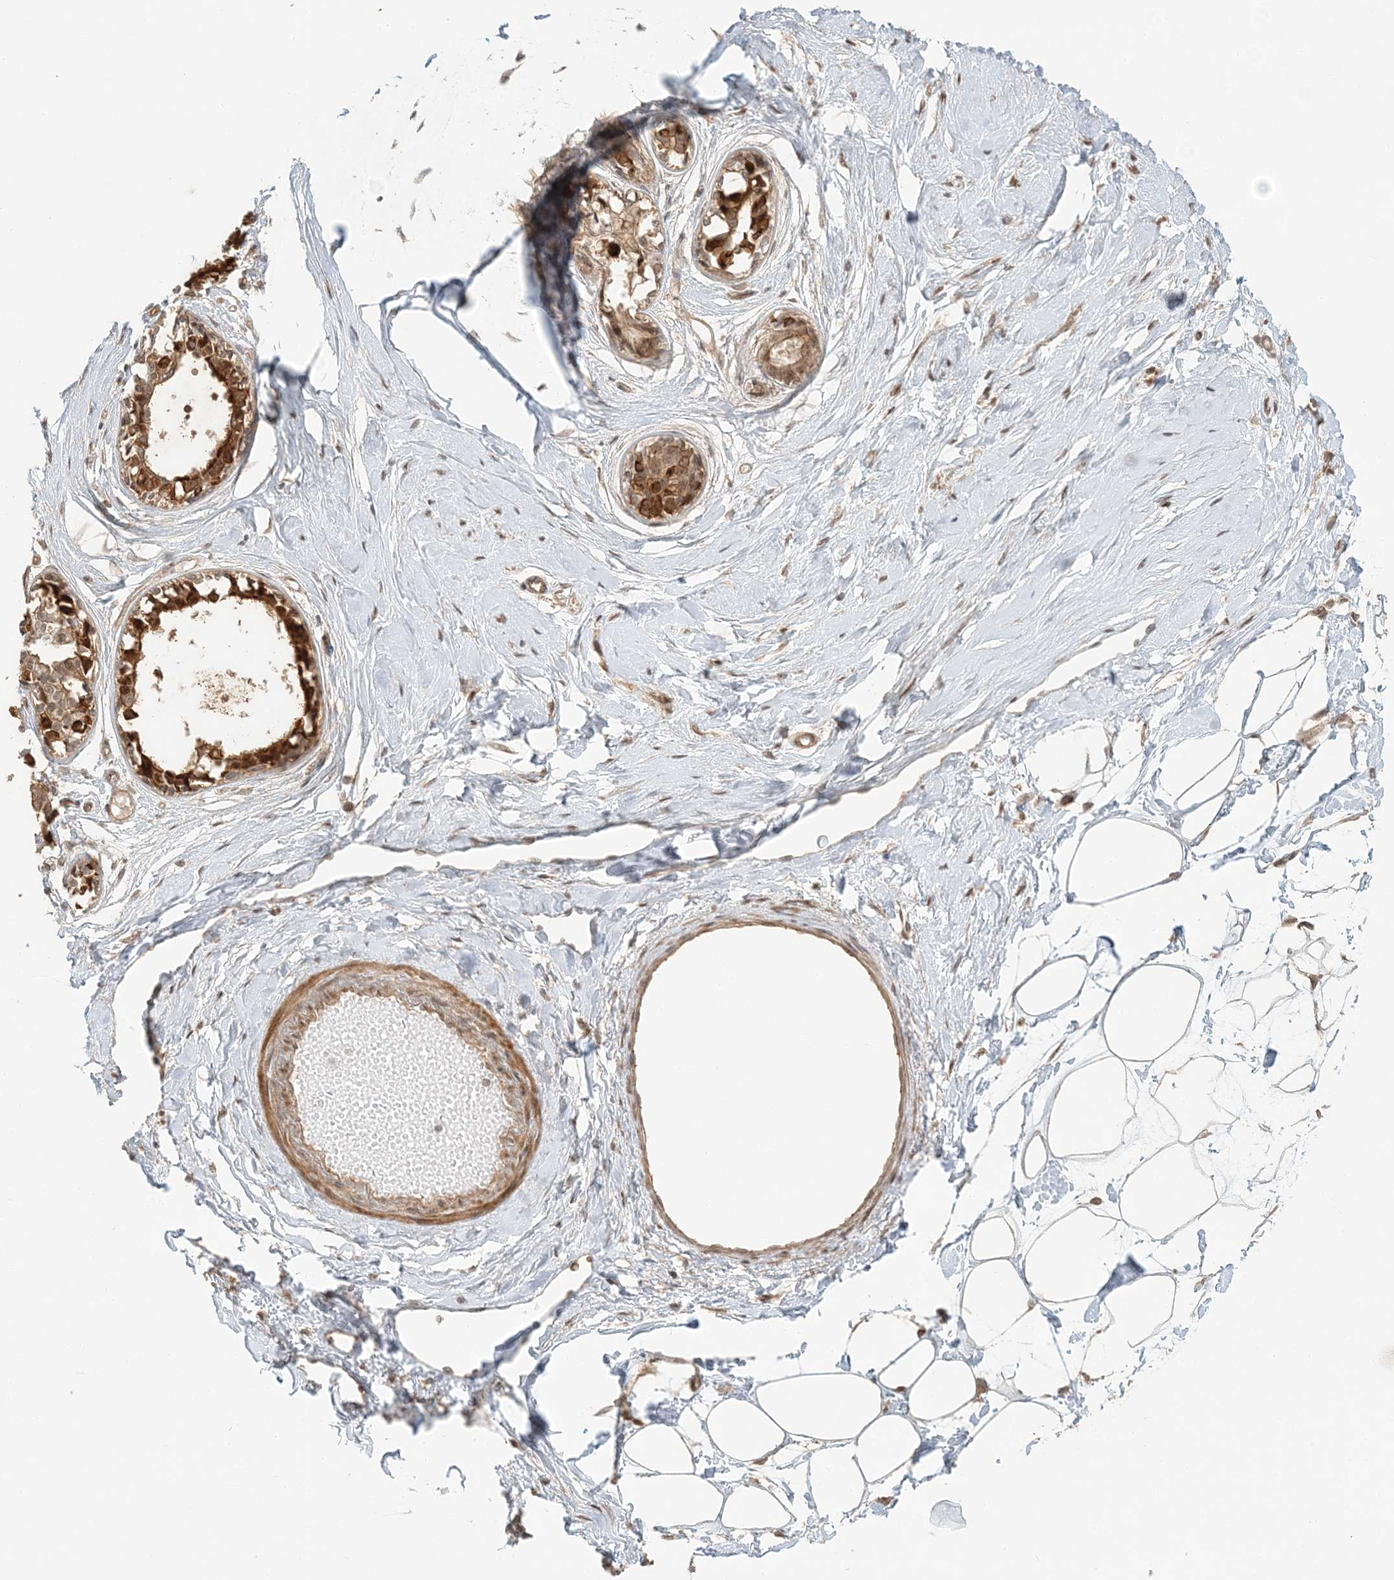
{"staining": {"intensity": "negative", "quantity": "none", "location": "none"}, "tissue": "breast", "cell_type": "Adipocytes", "image_type": "normal", "snomed": [{"axis": "morphology", "description": "Normal tissue, NOS"}, {"axis": "topography", "description": "Breast"}], "caption": "A high-resolution micrograph shows IHC staining of unremarkable breast, which reveals no significant staining in adipocytes. (DAB (3,3'-diaminobenzidine) immunohistochemistry (IHC) with hematoxylin counter stain).", "gene": "KIAA0232", "patient": {"sex": "female", "age": 45}}